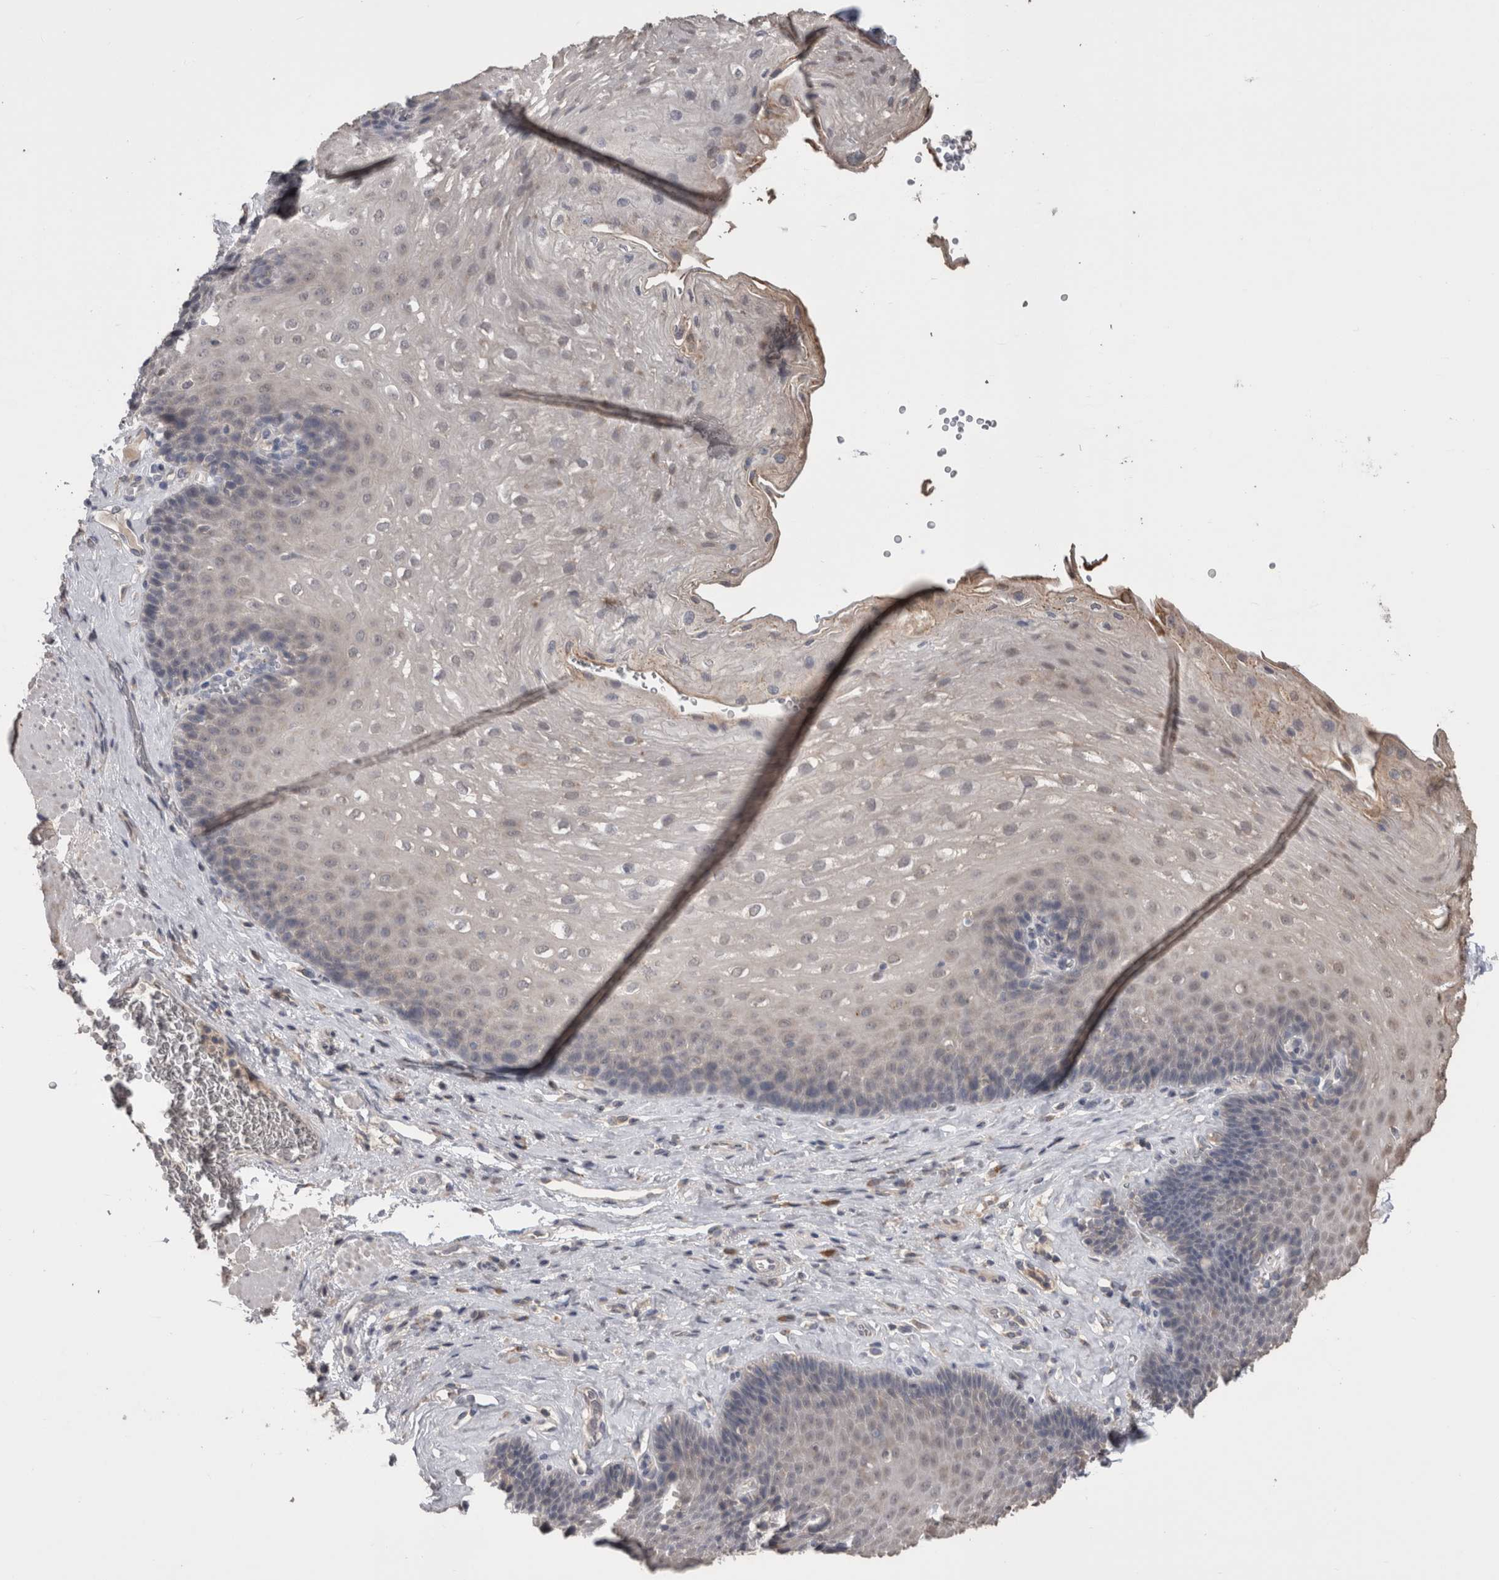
{"staining": {"intensity": "negative", "quantity": "none", "location": "none"}, "tissue": "esophagus", "cell_type": "Squamous epithelial cells", "image_type": "normal", "snomed": [{"axis": "morphology", "description": "Normal tissue, NOS"}, {"axis": "topography", "description": "Esophagus"}], "caption": "A micrograph of human esophagus is negative for staining in squamous epithelial cells.", "gene": "ANXA13", "patient": {"sex": "female", "age": 66}}